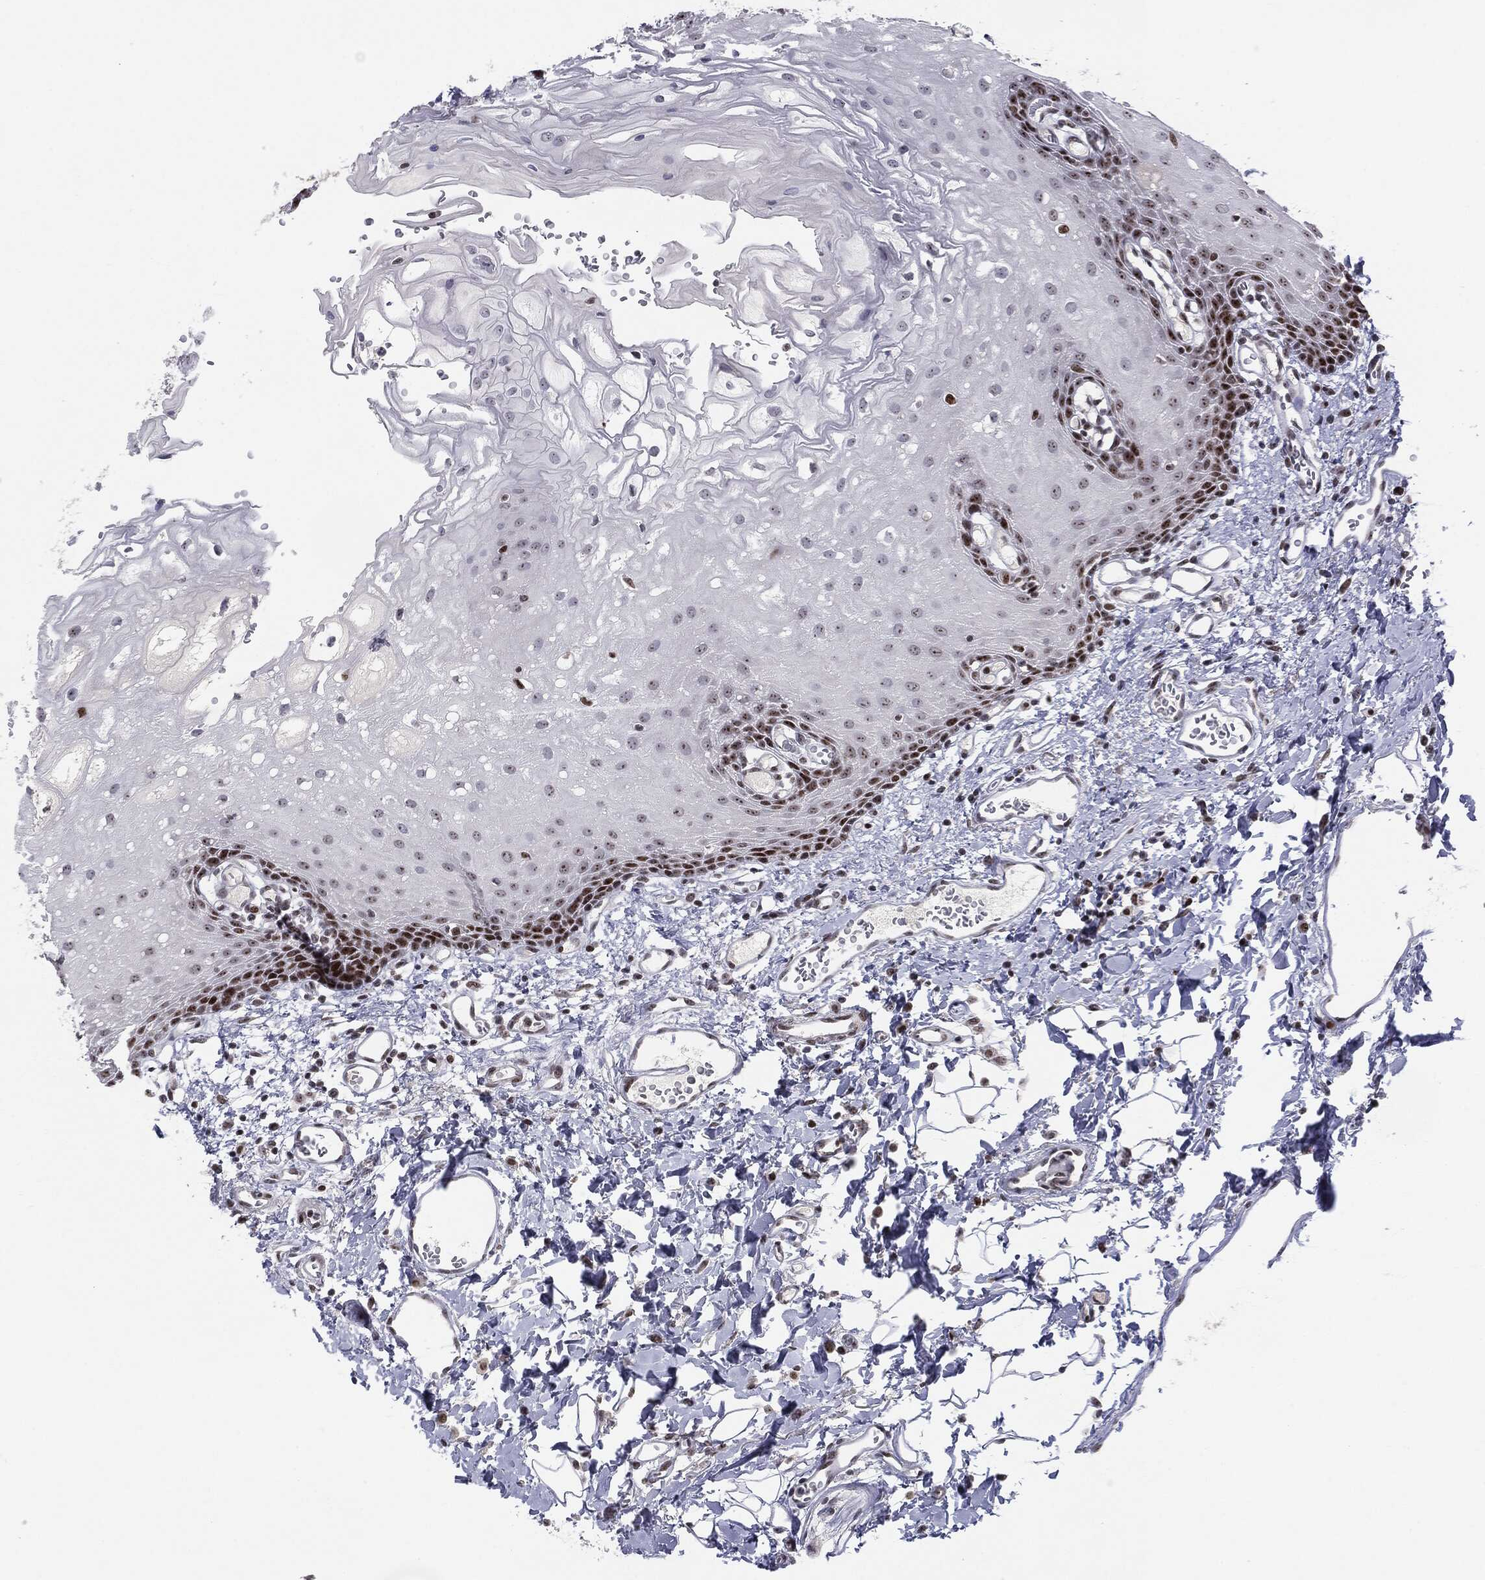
{"staining": {"intensity": "strong", "quantity": "<25%", "location": "nuclear"}, "tissue": "oral mucosa", "cell_type": "Squamous epithelial cells", "image_type": "normal", "snomed": [{"axis": "morphology", "description": "Normal tissue, NOS"}, {"axis": "morphology", "description": "Squamous cell carcinoma, NOS"}, {"axis": "topography", "description": "Oral tissue"}, {"axis": "topography", "description": "Head-Neck"}], "caption": "A high-resolution micrograph shows immunohistochemistry staining of benign oral mucosa, which reveals strong nuclear expression in about <25% of squamous epithelial cells. The staining is performed using DAB (3,3'-diaminobenzidine) brown chromogen to label protein expression. The nuclei are counter-stained blue using hematoxylin.", "gene": "MDC1", "patient": {"sex": "female", "age": 70}}